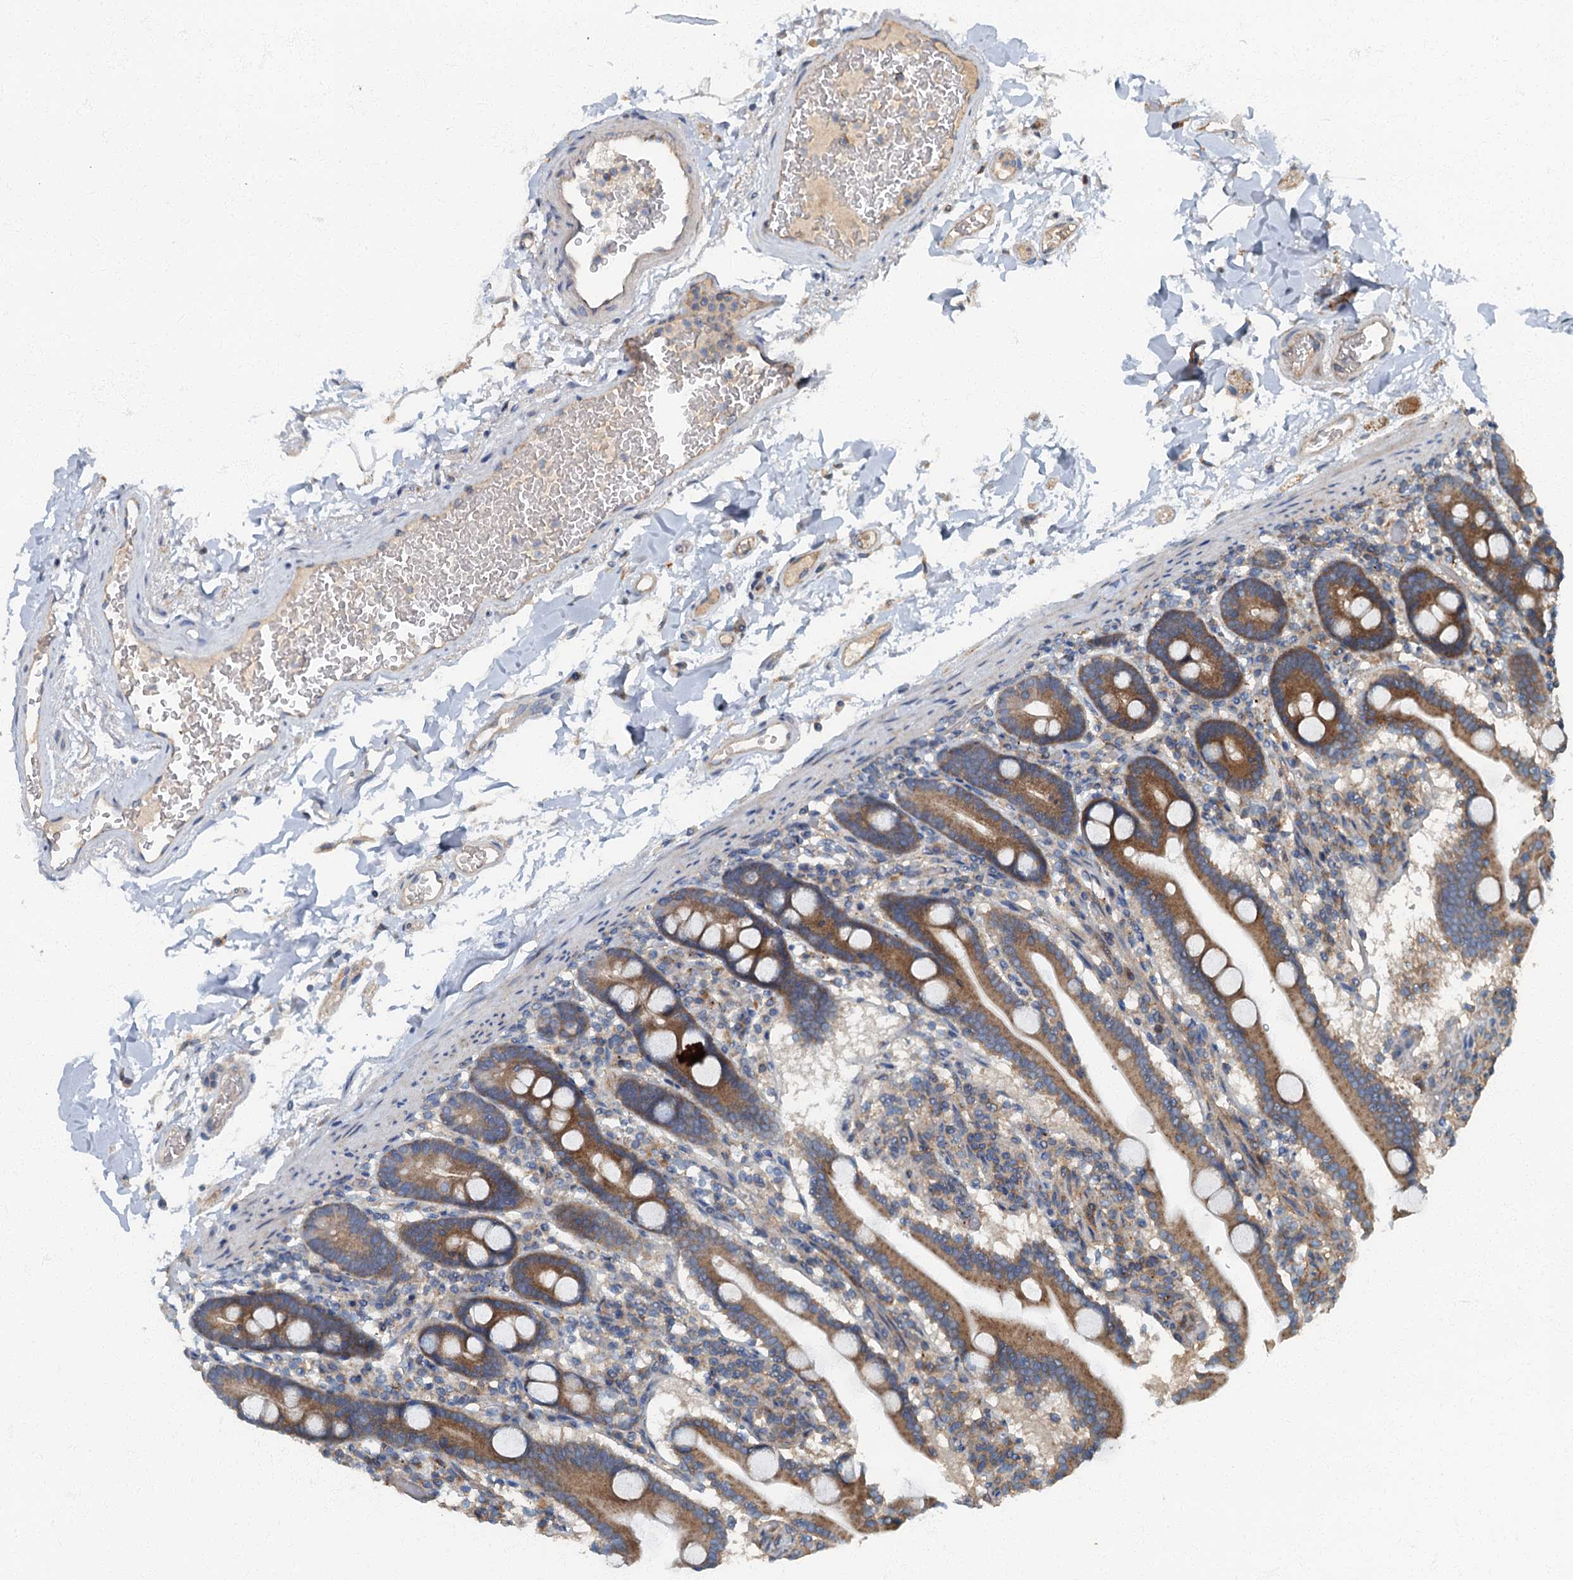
{"staining": {"intensity": "moderate", "quantity": ">75%", "location": "cytoplasmic/membranous"}, "tissue": "duodenum", "cell_type": "Glandular cells", "image_type": "normal", "snomed": [{"axis": "morphology", "description": "Normal tissue, NOS"}, {"axis": "topography", "description": "Duodenum"}], "caption": "Protein staining shows moderate cytoplasmic/membranous expression in about >75% of glandular cells in benign duodenum.", "gene": "ARL11", "patient": {"sex": "male", "age": 55}}